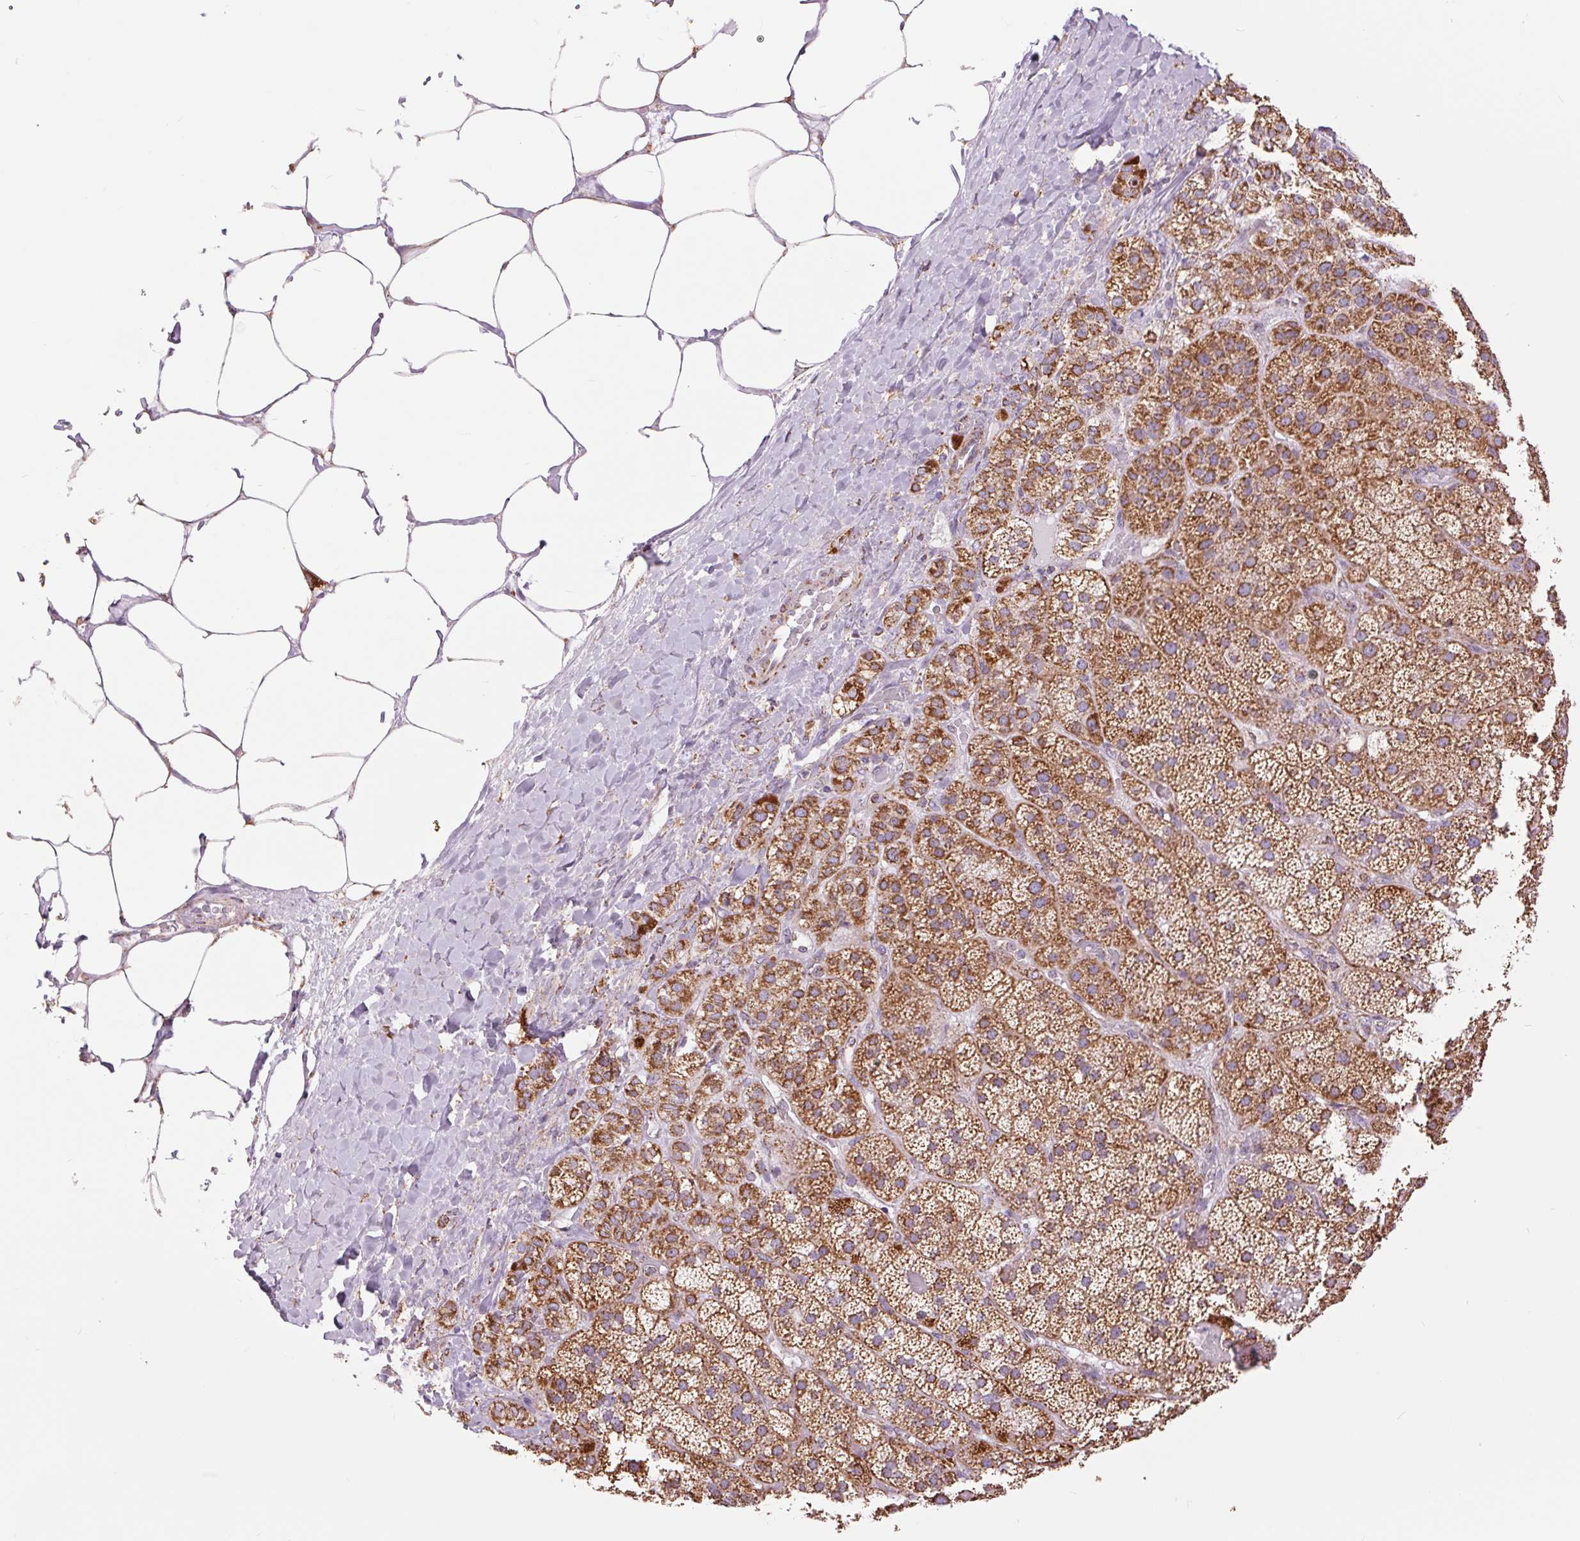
{"staining": {"intensity": "strong", "quantity": ">75%", "location": "cytoplasmic/membranous"}, "tissue": "adrenal gland", "cell_type": "Glandular cells", "image_type": "normal", "snomed": [{"axis": "morphology", "description": "Normal tissue, NOS"}, {"axis": "topography", "description": "Adrenal gland"}], "caption": "High-magnification brightfield microscopy of benign adrenal gland stained with DAB (brown) and counterstained with hematoxylin (blue). glandular cells exhibit strong cytoplasmic/membranous positivity is seen in about>75% of cells.", "gene": "ATP5PB", "patient": {"sex": "male", "age": 57}}